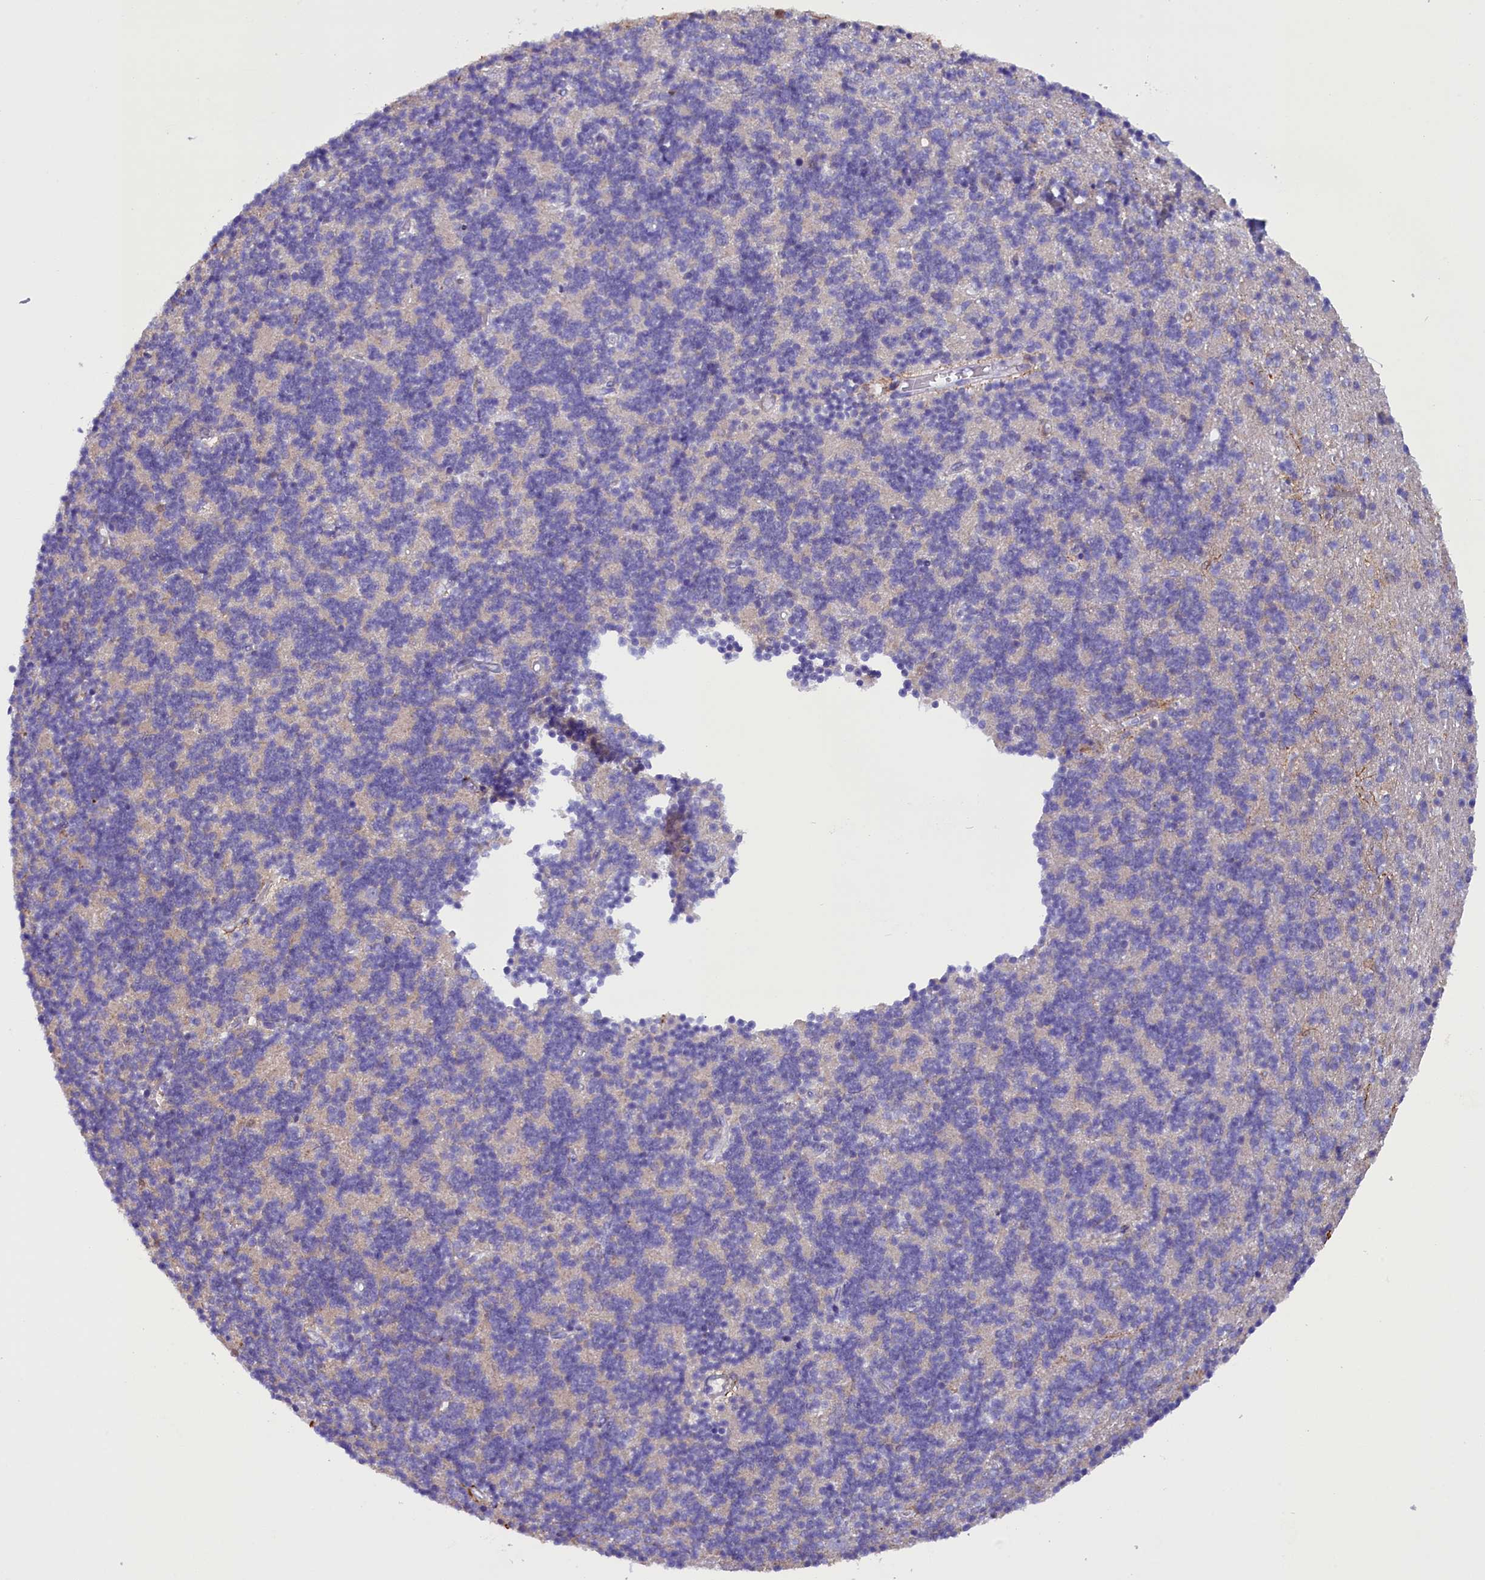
{"staining": {"intensity": "negative", "quantity": "none", "location": "none"}, "tissue": "cerebellum", "cell_type": "Cells in granular layer", "image_type": "normal", "snomed": [{"axis": "morphology", "description": "Normal tissue, NOS"}, {"axis": "topography", "description": "Cerebellum"}], "caption": "This is a histopathology image of immunohistochemistry staining of normal cerebellum, which shows no staining in cells in granular layer.", "gene": "RTTN", "patient": {"sex": "male", "age": 54}}